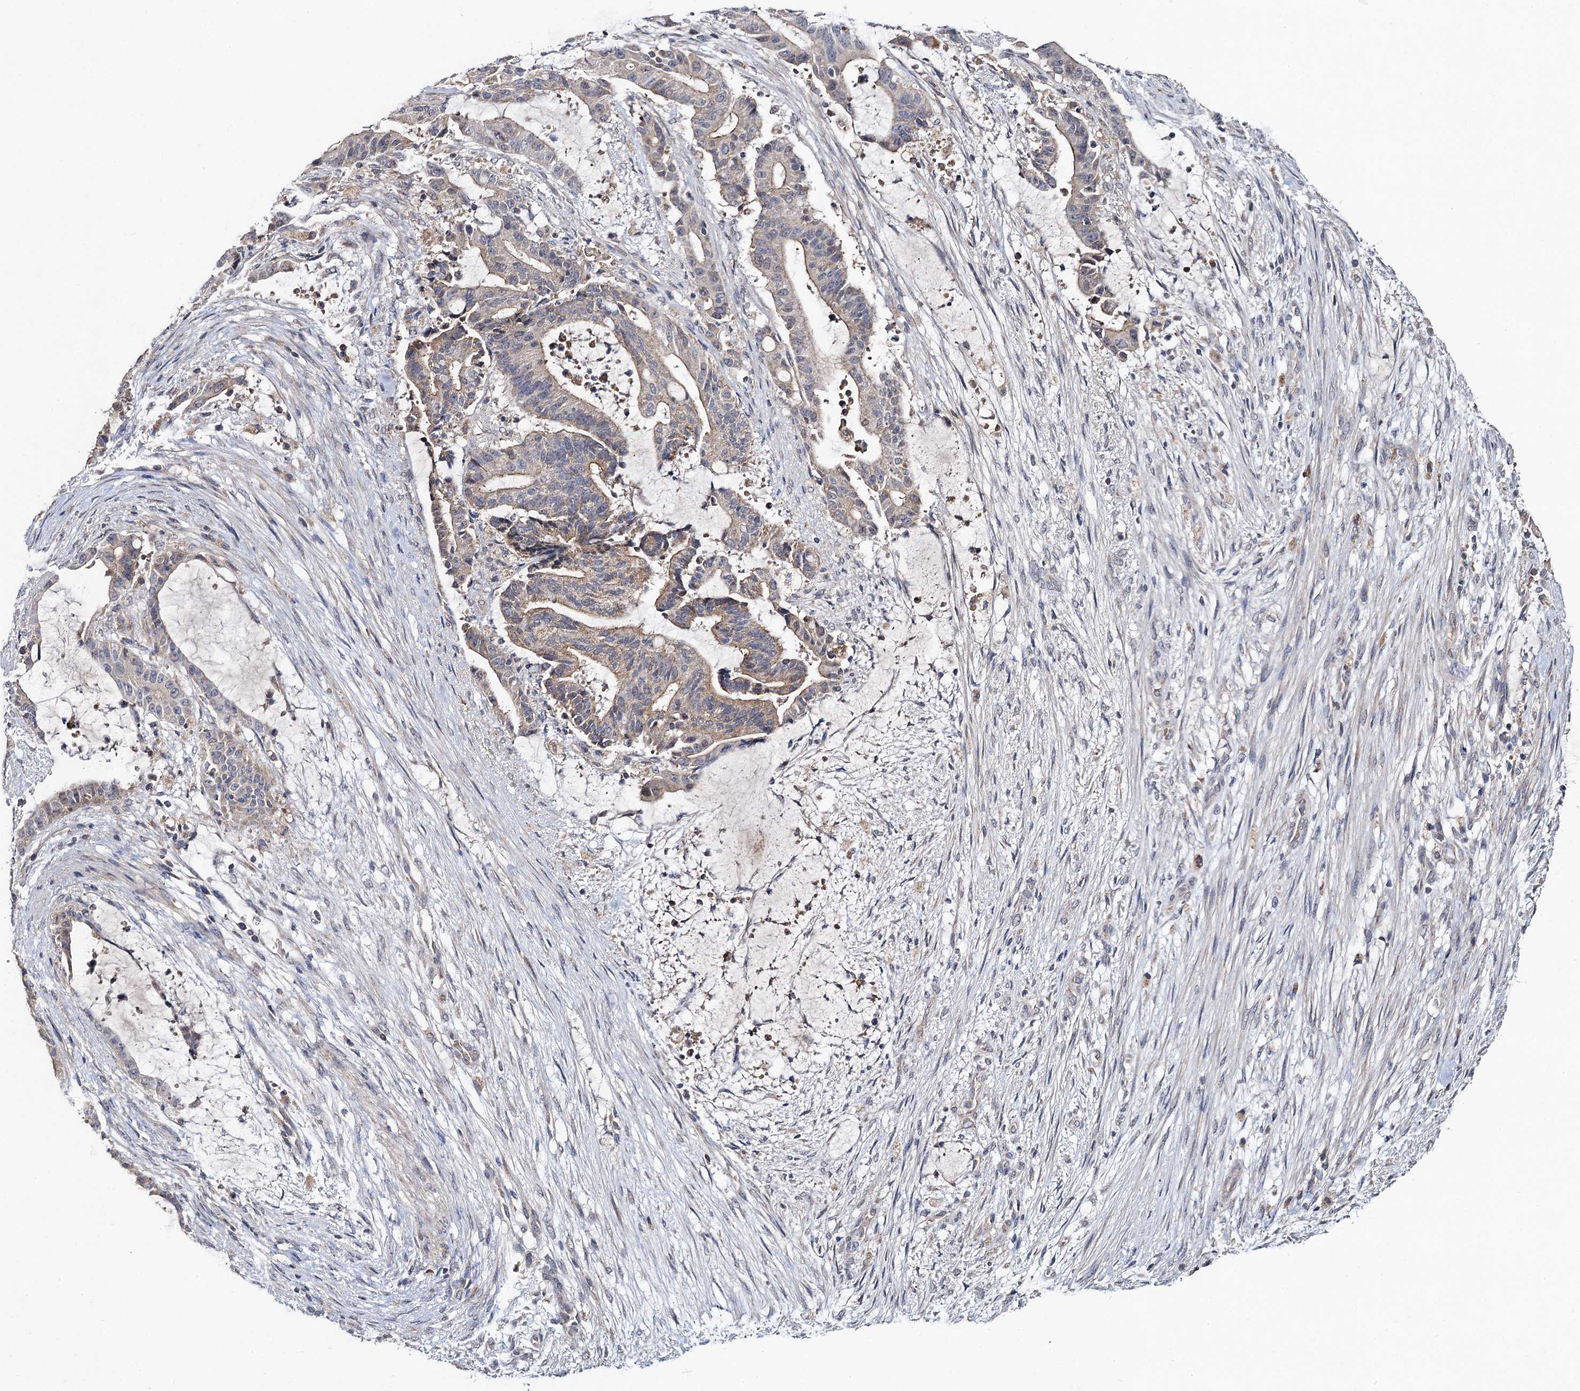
{"staining": {"intensity": "weak", "quantity": "<25%", "location": "cytoplasmic/membranous"}, "tissue": "liver cancer", "cell_type": "Tumor cells", "image_type": "cancer", "snomed": [{"axis": "morphology", "description": "Normal tissue, NOS"}, {"axis": "morphology", "description": "Cholangiocarcinoma"}, {"axis": "topography", "description": "Liver"}, {"axis": "topography", "description": "Peripheral nerve tissue"}], "caption": "Liver cholangiocarcinoma stained for a protein using immunohistochemistry (IHC) exhibits no staining tumor cells.", "gene": "VPS37D", "patient": {"sex": "female", "age": 73}}